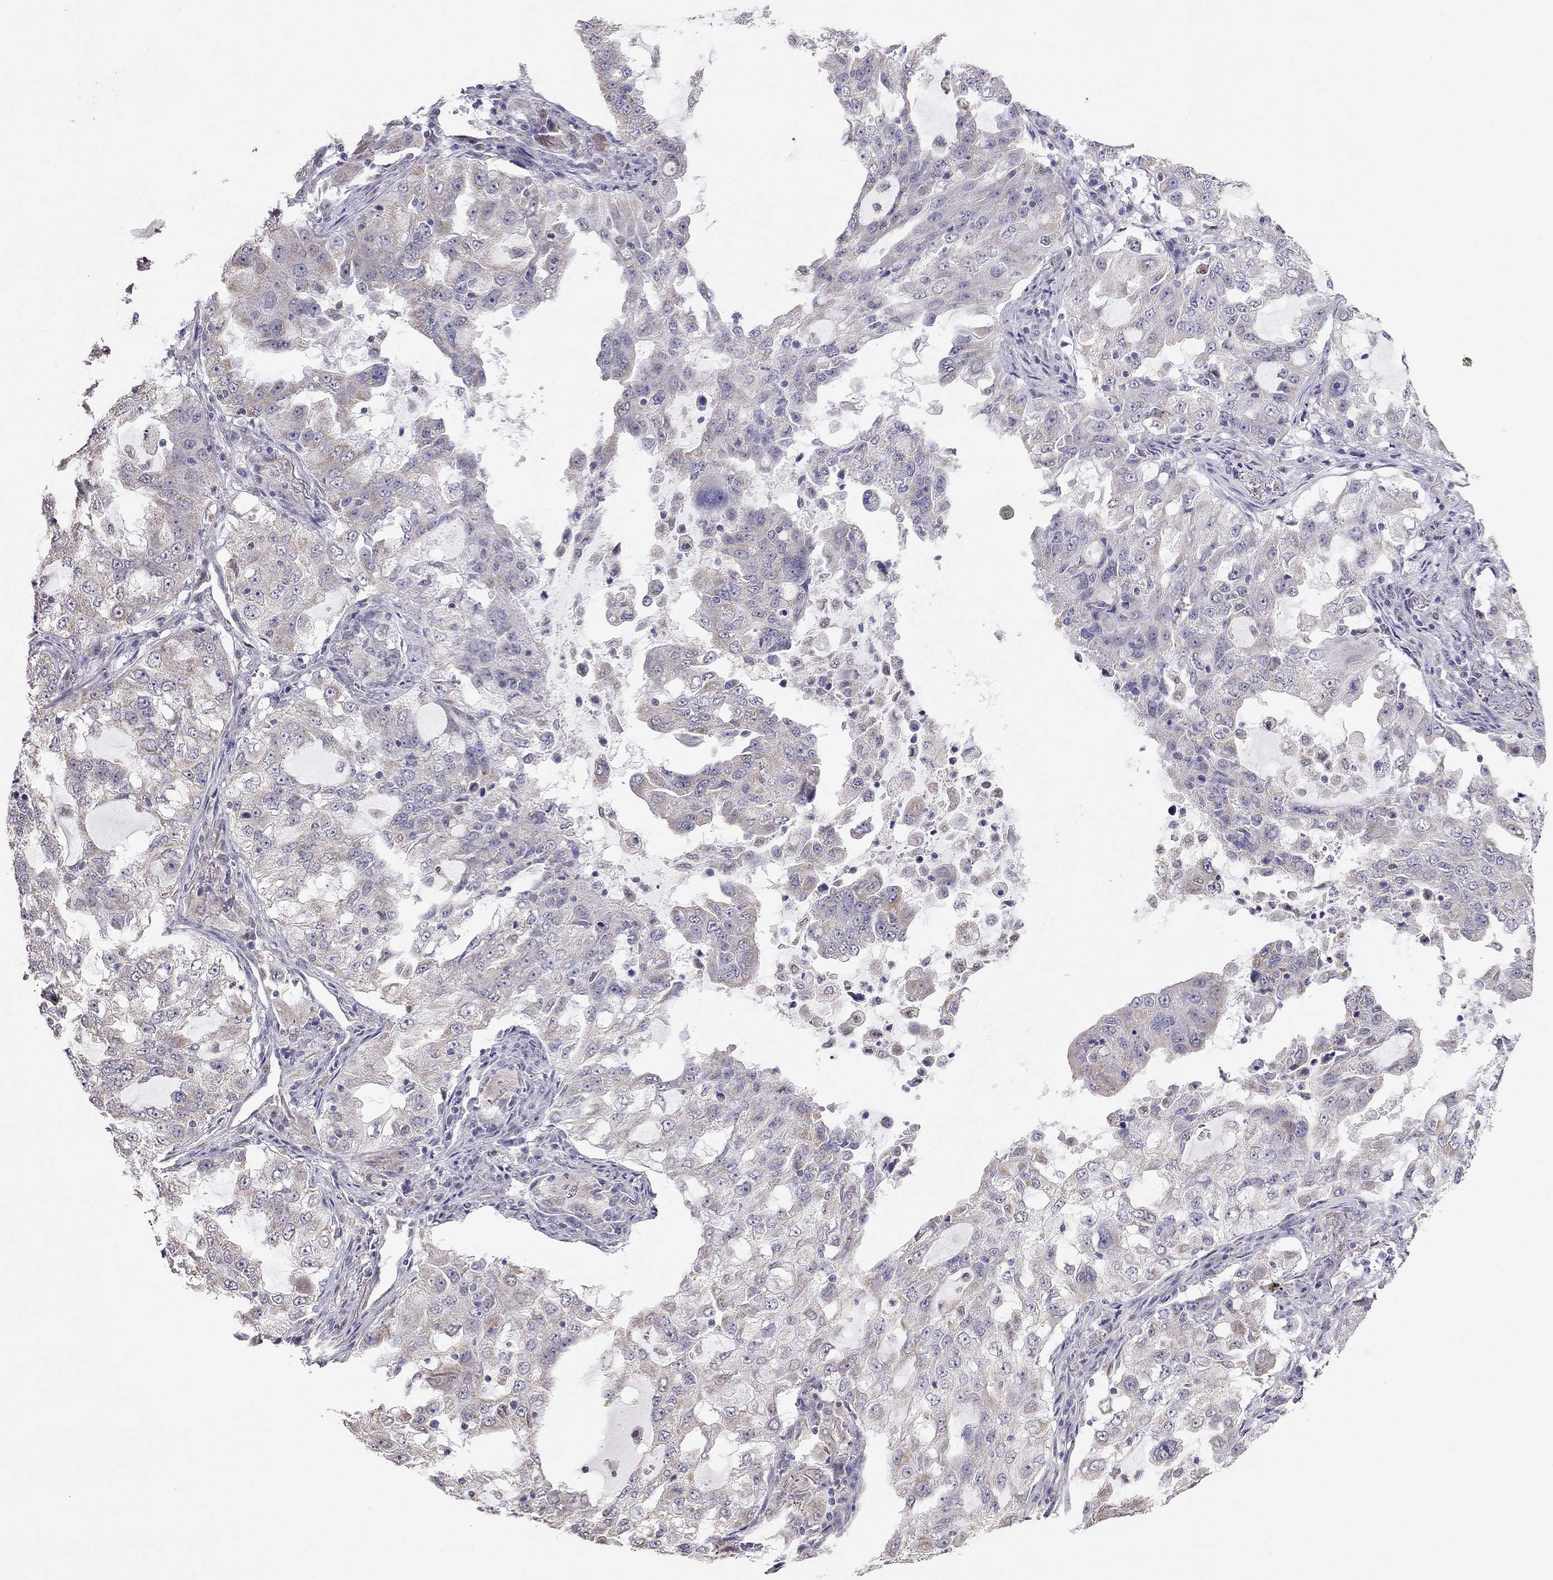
{"staining": {"intensity": "weak", "quantity": "<25%", "location": "cytoplasmic/membranous"}, "tissue": "lung cancer", "cell_type": "Tumor cells", "image_type": "cancer", "snomed": [{"axis": "morphology", "description": "Adenocarcinoma, NOS"}, {"axis": "topography", "description": "Lung"}], "caption": "IHC histopathology image of lung cancer (adenocarcinoma) stained for a protein (brown), which demonstrates no positivity in tumor cells.", "gene": "LRIT3", "patient": {"sex": "female", "age": 61}}